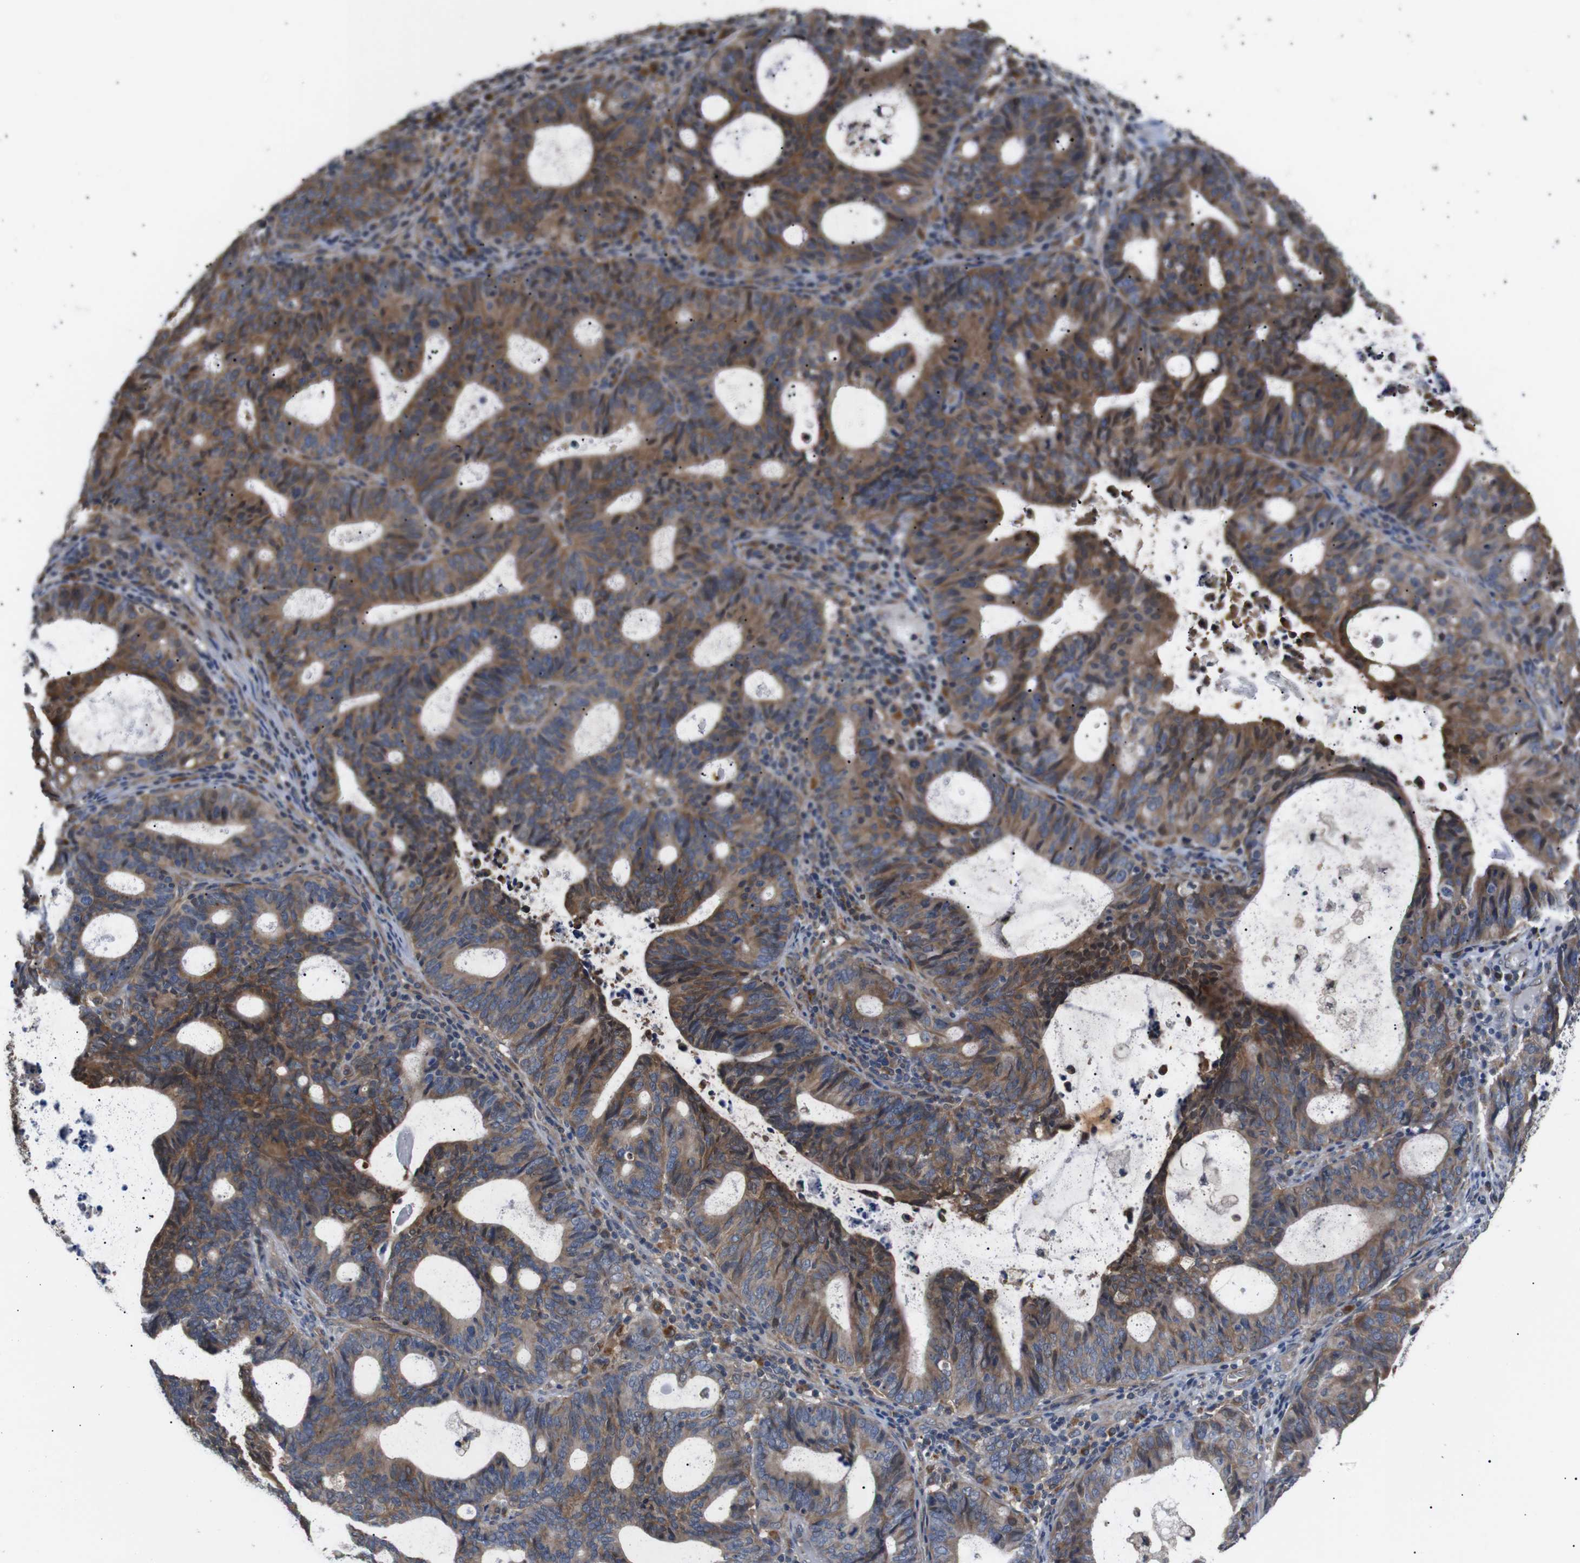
{"staining": {"intensity": "strong", "quantity": ">75%", "location": "cytoplasmic/membranous"}, "tissue": "endometrial cancer", "cell_type": "Tumor cells", "image_type": "cancer", "snomed": [{"axis": "morphology", "description": "Adenocarcinoma, NOS"}, {"axis": "topography", "description": "Uterus"}], "caption": "Human endometrial cancer (adenocarcinoma) stained with a protein marker demonstrates strong staining in tumor cells.", "gene": "DDR1", "patient": {"sex": "female", "age": 83}}